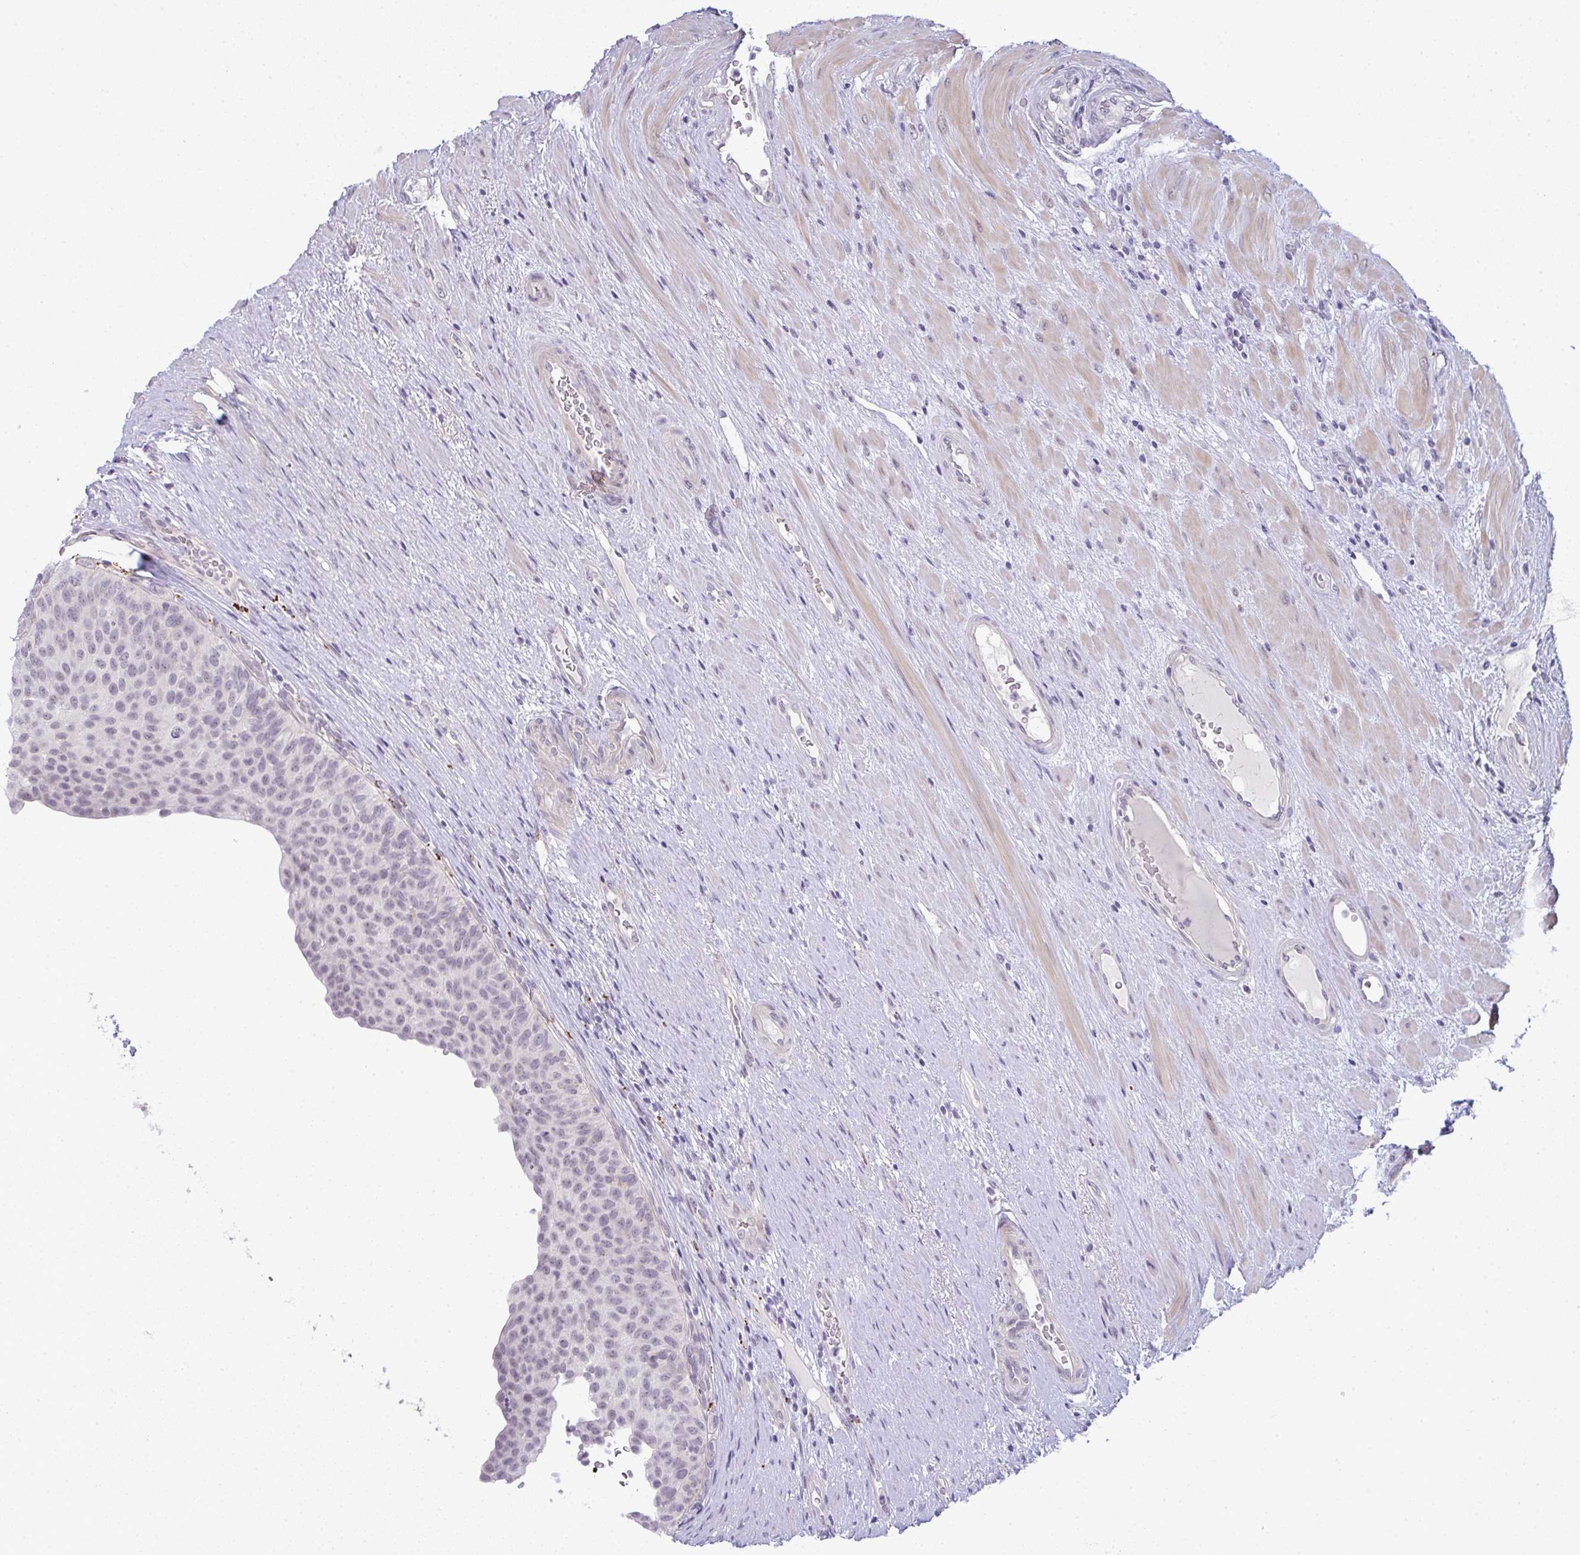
{"staining": {"intensity": "weak", "quantity": "<25%", "location": "nuclear"}, "tissue": "urinary bladder", "cell_type": "Urothelial cells", "image_type": "normal", "snomed": [{"axis": "morphology", "description": "Normal tissue, NOS"}, {"axis": "topography", "description": "Urinary bladder"}, {"axis": "topography", "description": "Prostate"}], "caption": "Urothelial cells show no significant protein positivity in unremarkable urinary bladder. Nuclei are stained in blue.", "gene": "TEX33", "patient": {"sex": "male", "age": 77}}